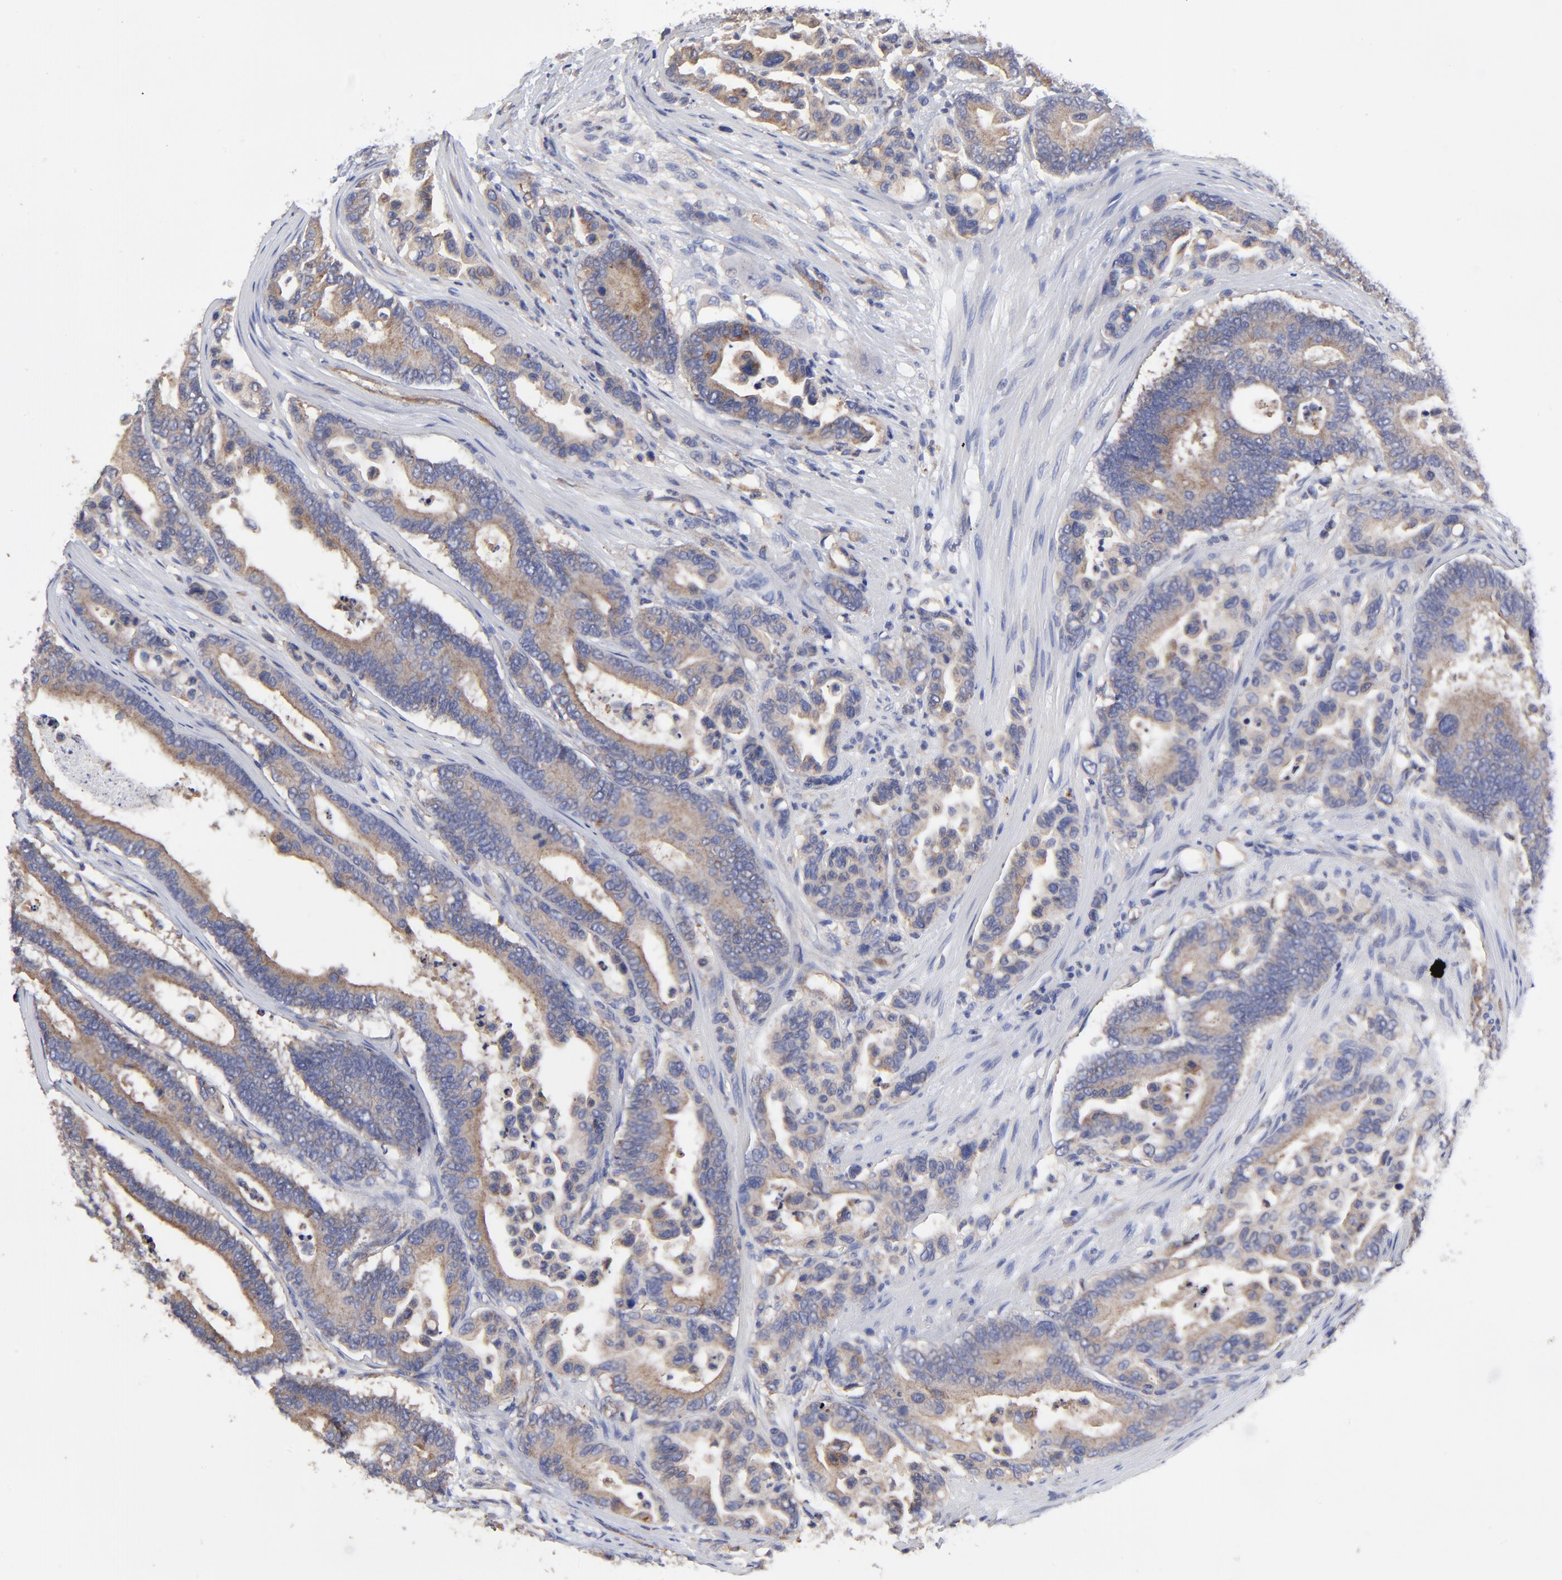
{"staining": {"intensity": "weak", "quantity": "25%-75%", "location": "cytoplasmic/membranous"}, "tissue": "colorectal cancer", "cell_type": "Tumor cells", "image_type": "cancer", "snomed": [{"axis": "morphology", "description": "Normal tissue, NOS"}, {"axis": "morphology", "description": "Adenocarcinoma, NOS"}, {"axis": "topography", "description": "Colon"}], "caption": "The micrograph demonstrates staining of adenocarcinoma (colorectal), revealing weak cytoplasmic/membranous protein positivity (brown color) within tumor cells.", "gene": "SULF2", "patient": {"sex": "male", "age": 82}}